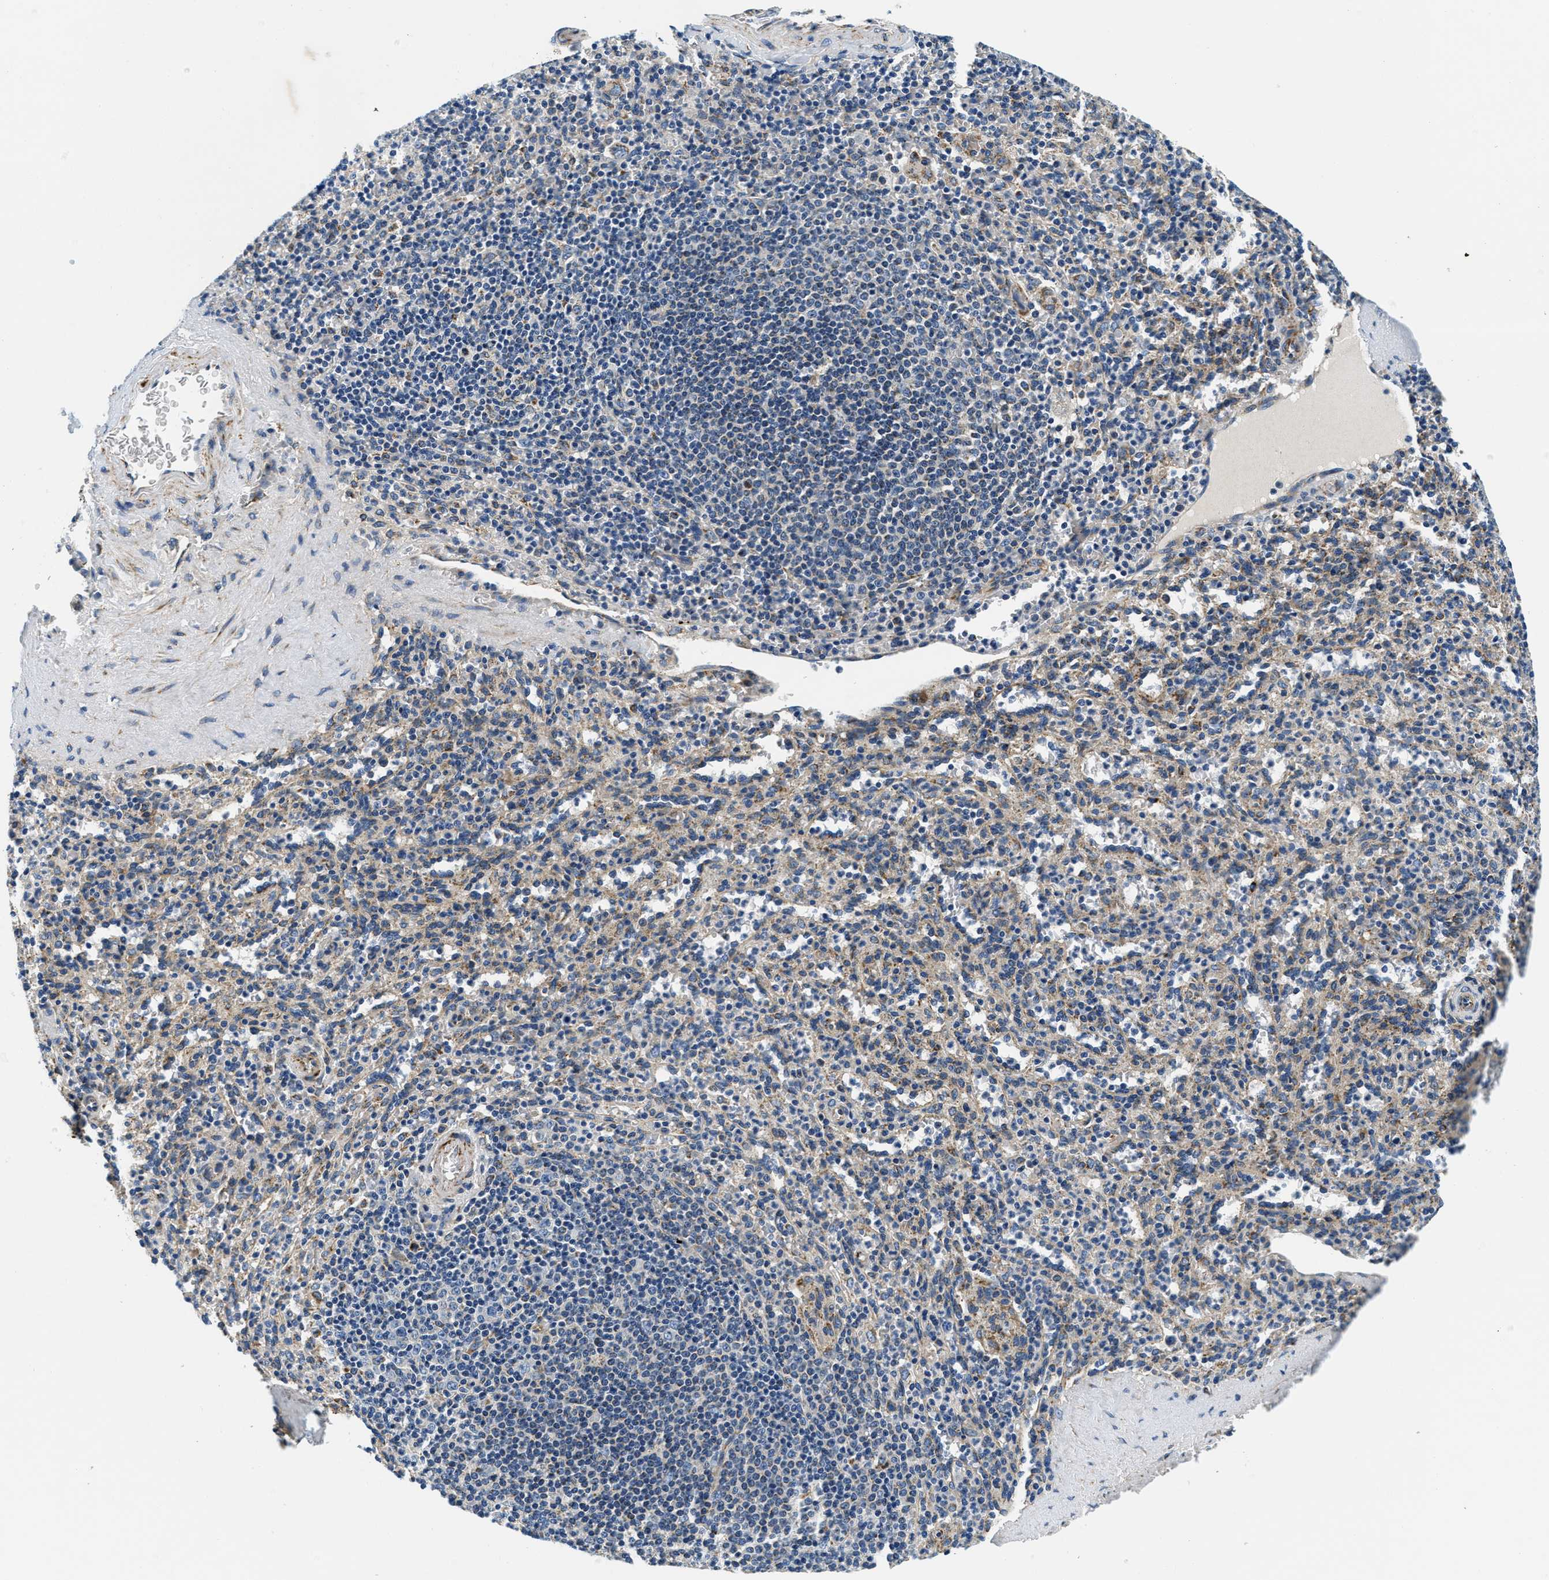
{"staining": {"intensity": "moderate", "quantity": "<25%", "location": "cytoplasmic/membranous"}, "tissue": "spleen", "cell_type": "Cells in red pulp", "image_type": "normal", "snomed": [{"axis": "morphology", "description": "Normal tissue, NOS"}, {"axis": "topography", "description": "Spleen"}], "caption": "Cells in red pulp exhibit moderate cytoplasmic/membranous staining in about <25% of cells in normal spleen. The protein of interest is stained brown, and the nuclei are stained in blue (DAB IHC with brightfield microscopy, high magnification).", "gene": "SAMD4B", "patient": {"sex": "male", "age": 36}}